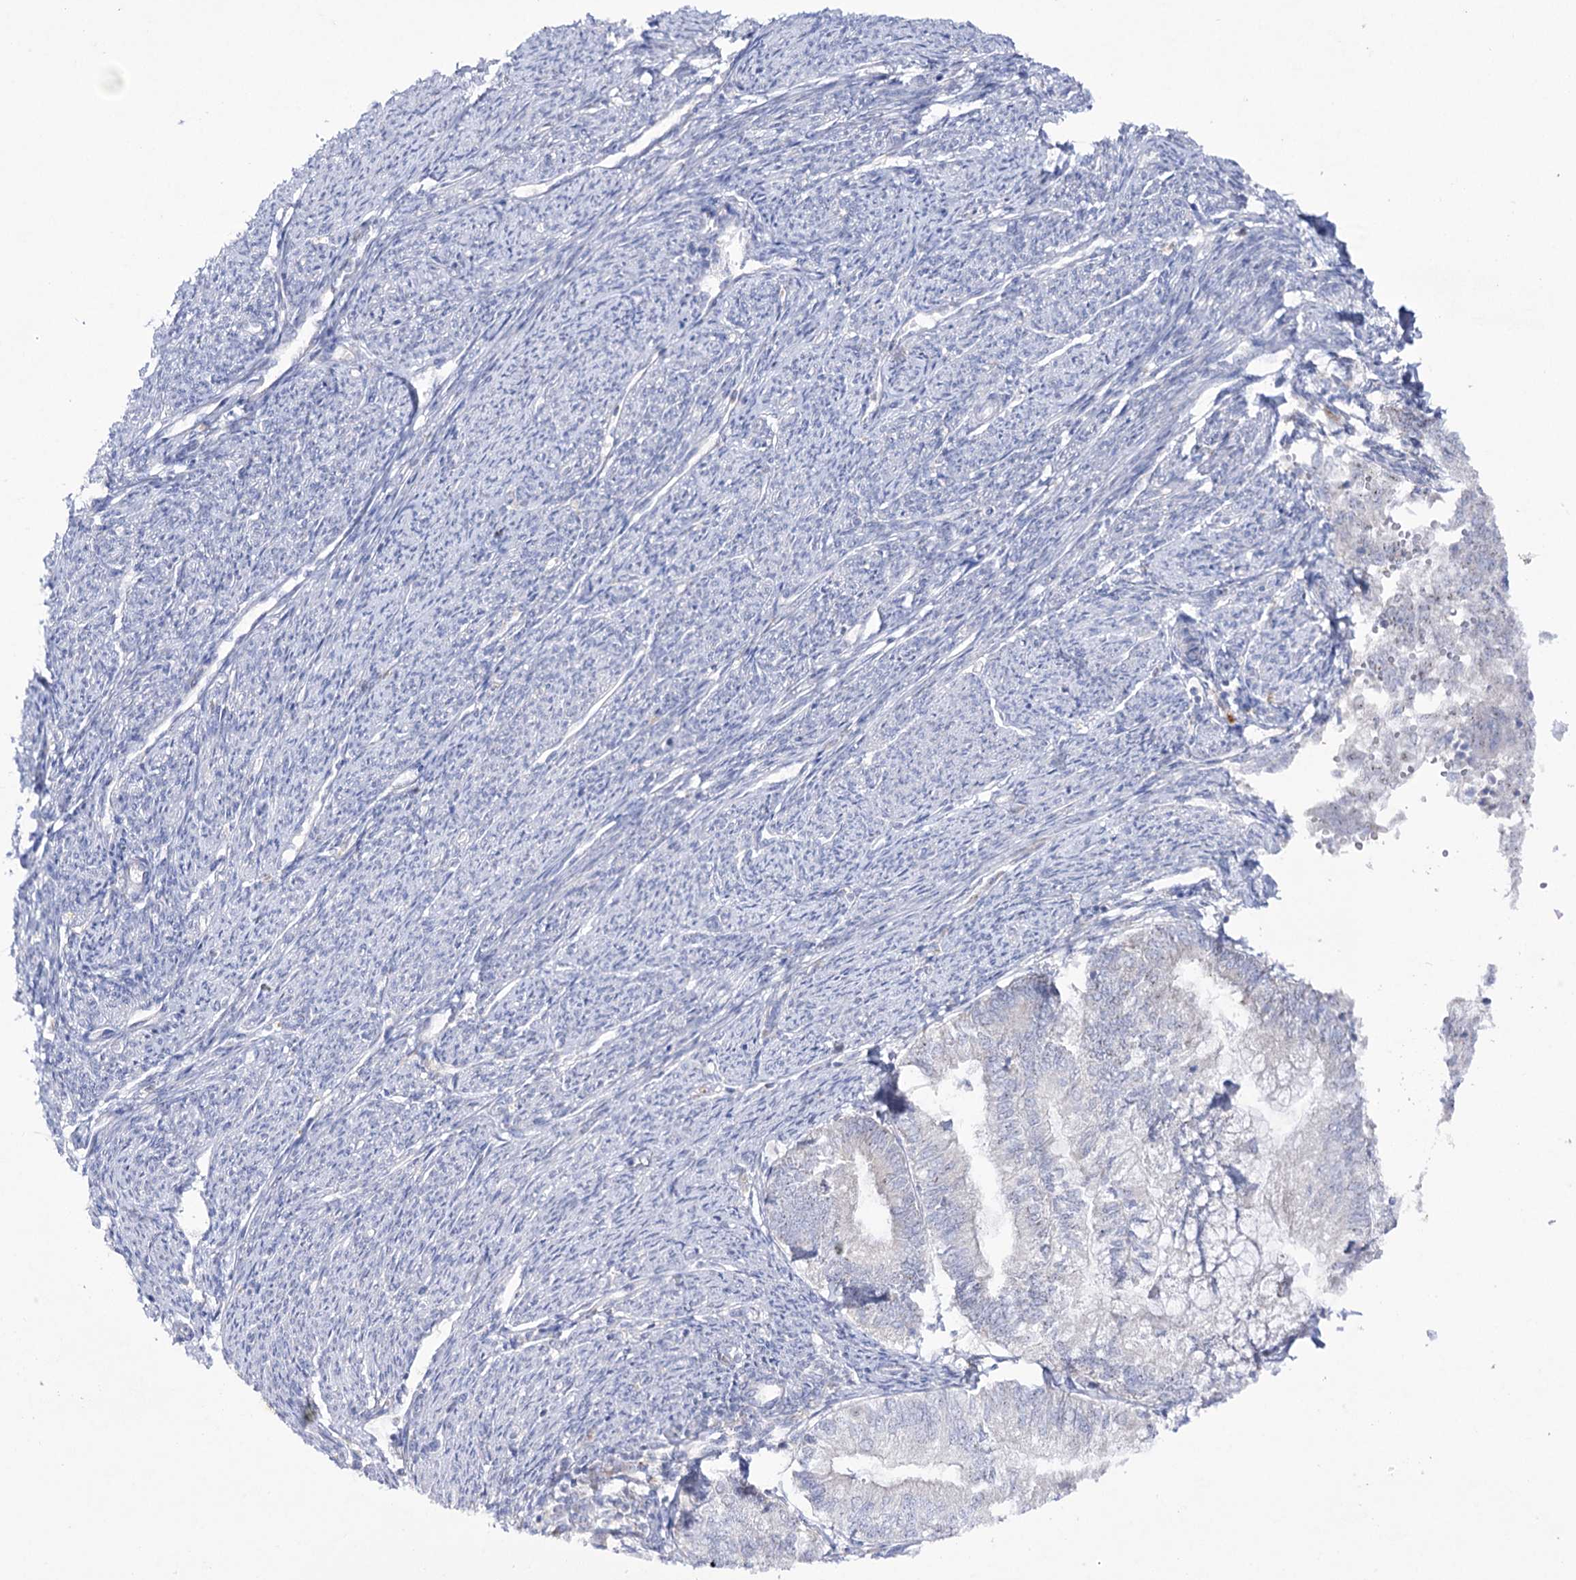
{"staining": {"intensity": "negative", "quantity": "none", "location": "none"}, "tissue": "smooth muscle", "cell_type": "Smooth muscle cells", "image_type": "normal", "snomed": [{"axis": "morphology", "description": "Normal tissue, NOS"}, {"axis": "topography", "description": "Smooth muscle"}, {"axis": "topography", "description": "Uterus"}], "caption": "Human smooth muscle stained for a protein using immunohistochemistry shows no expression in smooth muscle cells.", "gene": "NAGLU", "patient": {"sex": "female", "age": 59}}